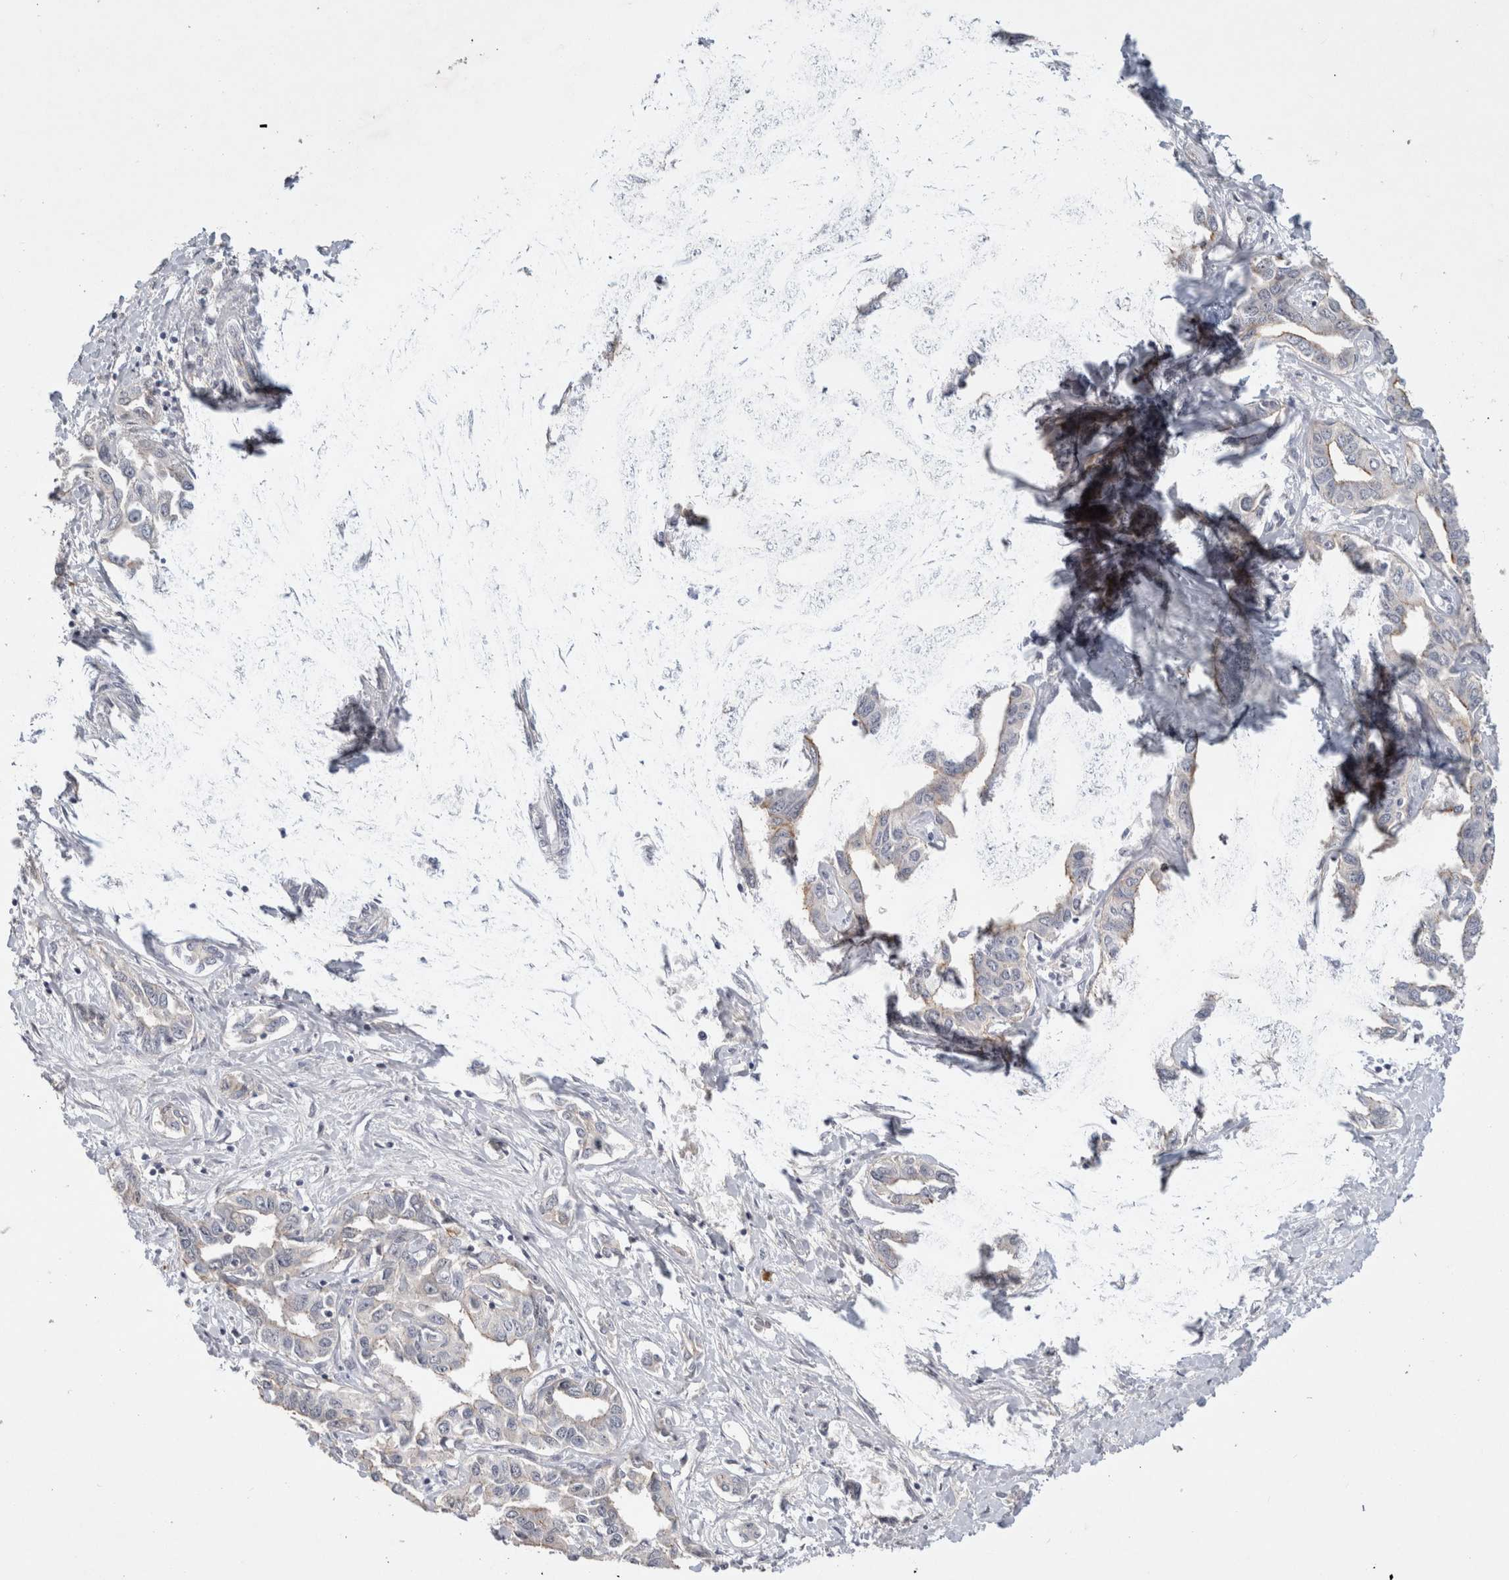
{"staining": {"intensity": "negative", "quantity": "none", "location": "none"}, "tissue": "liver cancer", "cell_type": "Tumor cells", "image_type": "cancer", "snomed": [{"axis": "morphology", "description": "Cholangiocarcinoma"}, {"axis": "topography", "description": "Liver"}], "caption": "Immunohistochemistry of human liver cancer (cholangiocarcinoma) displays no positivity in tumor cells.", "gene": "CERS3", "patient": {"sex": "male", "age": 59}}